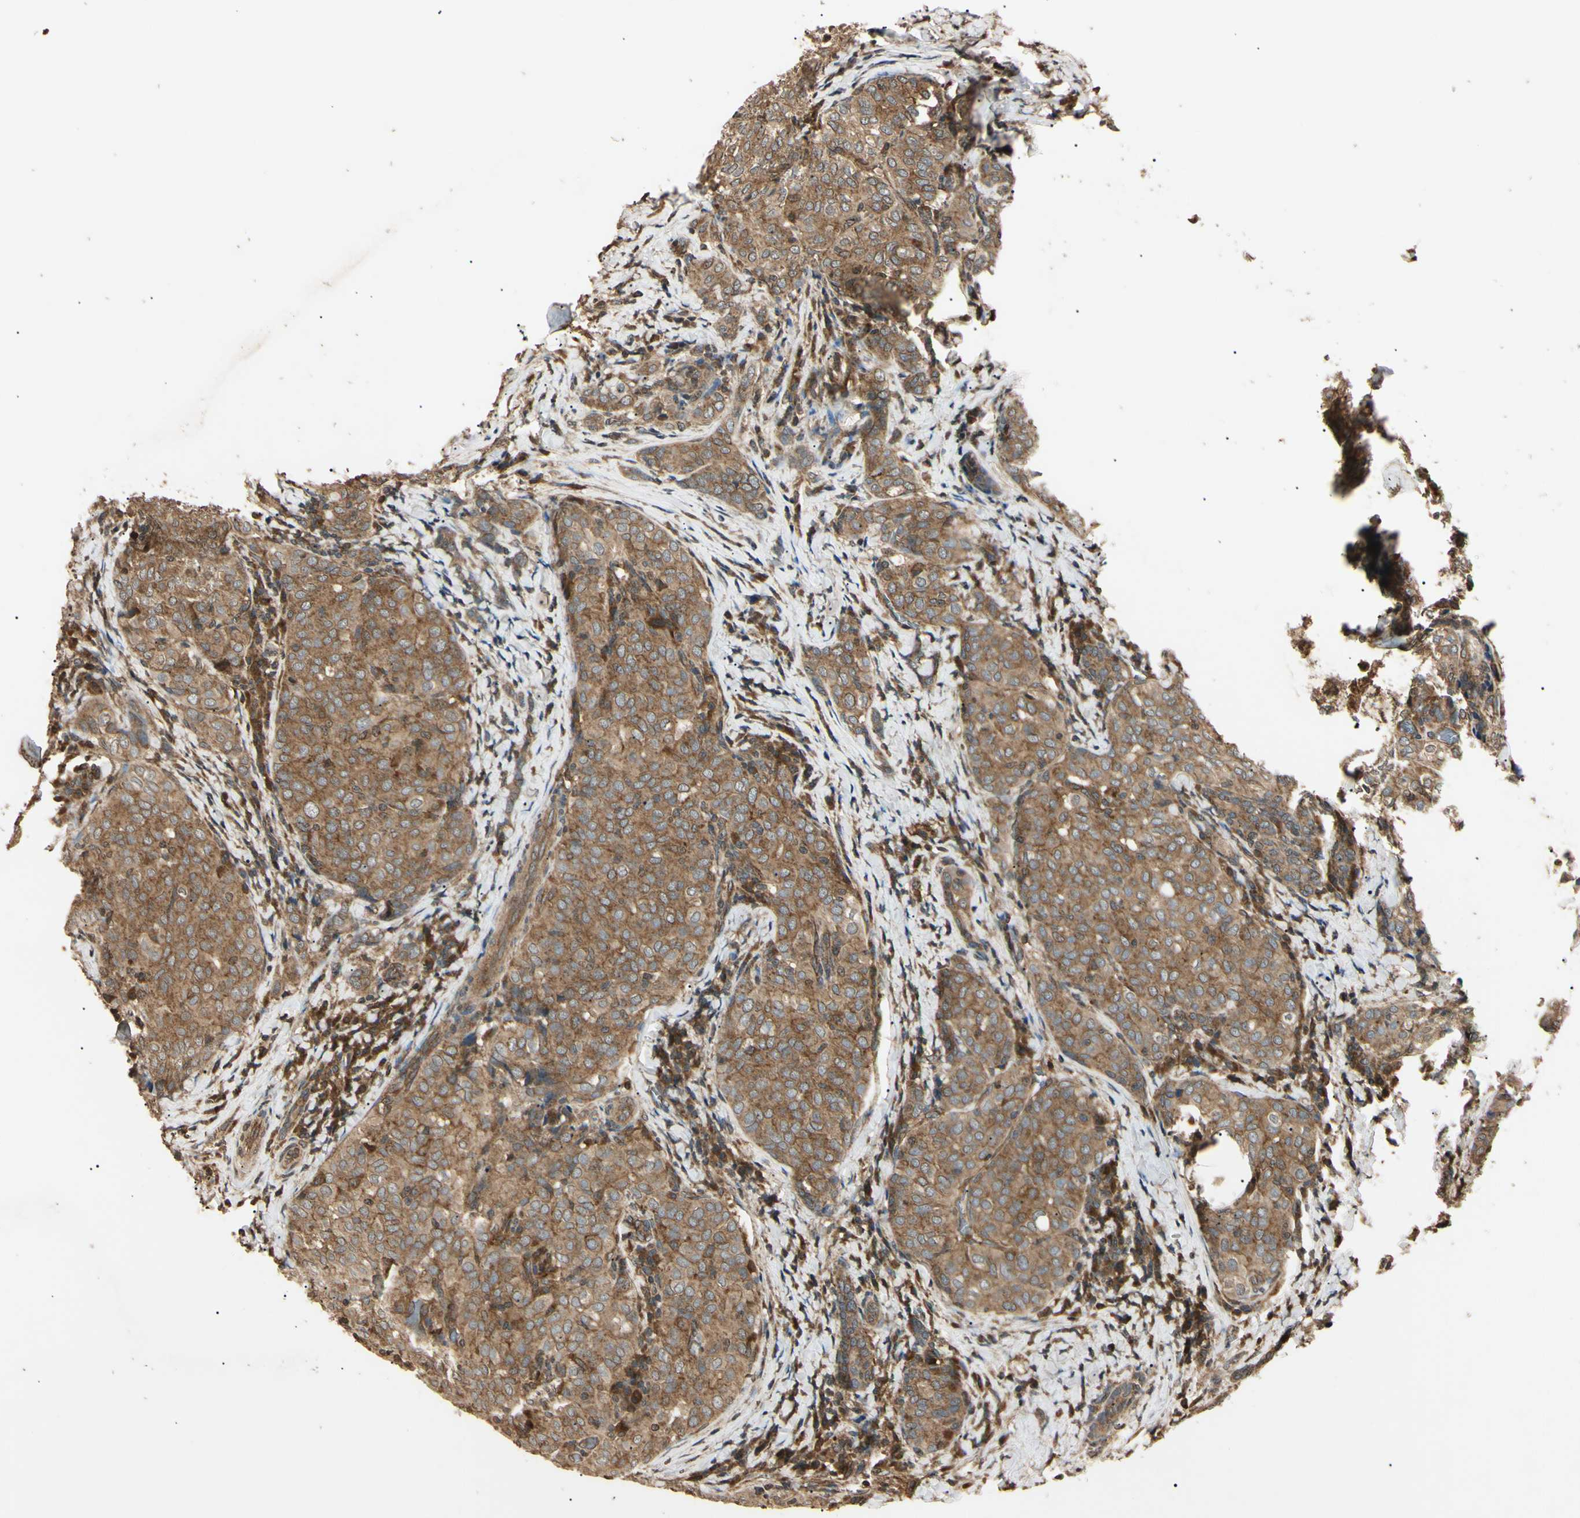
{"staining": {"intensity": "moderate", "quantity": ">75%", "location": "cytoplasmic/membranous"}, "tissue": "thyroid cancer", "cell_type": "Tumor cells", "image_type": "cancer", "snomed": [{"axis": "morphology", "description": "Normal tissue, NOS"}, {"axis": "morphology", "description": "Papillary adenocarcinoma, NOS"}, {"axis": "topography", "description": "Thyroid gland"}], "caption": "High-magnification brightfield microscopy of thyroid papillary adenocarcinoma stained with DAB (3,3'-diaminobenzidine) (brown) and counterstained with hematoxylin (blue). tumor cells exhibit moderate cytoplasmic/membranous staining is present in about>75% of cells. Using DAB (brown) and hematoxylin (blue) stains, captured at high magnification using brightfield microscopy.", "gene": "EPN1", "patient": {"sex": "female", "age": 30}}